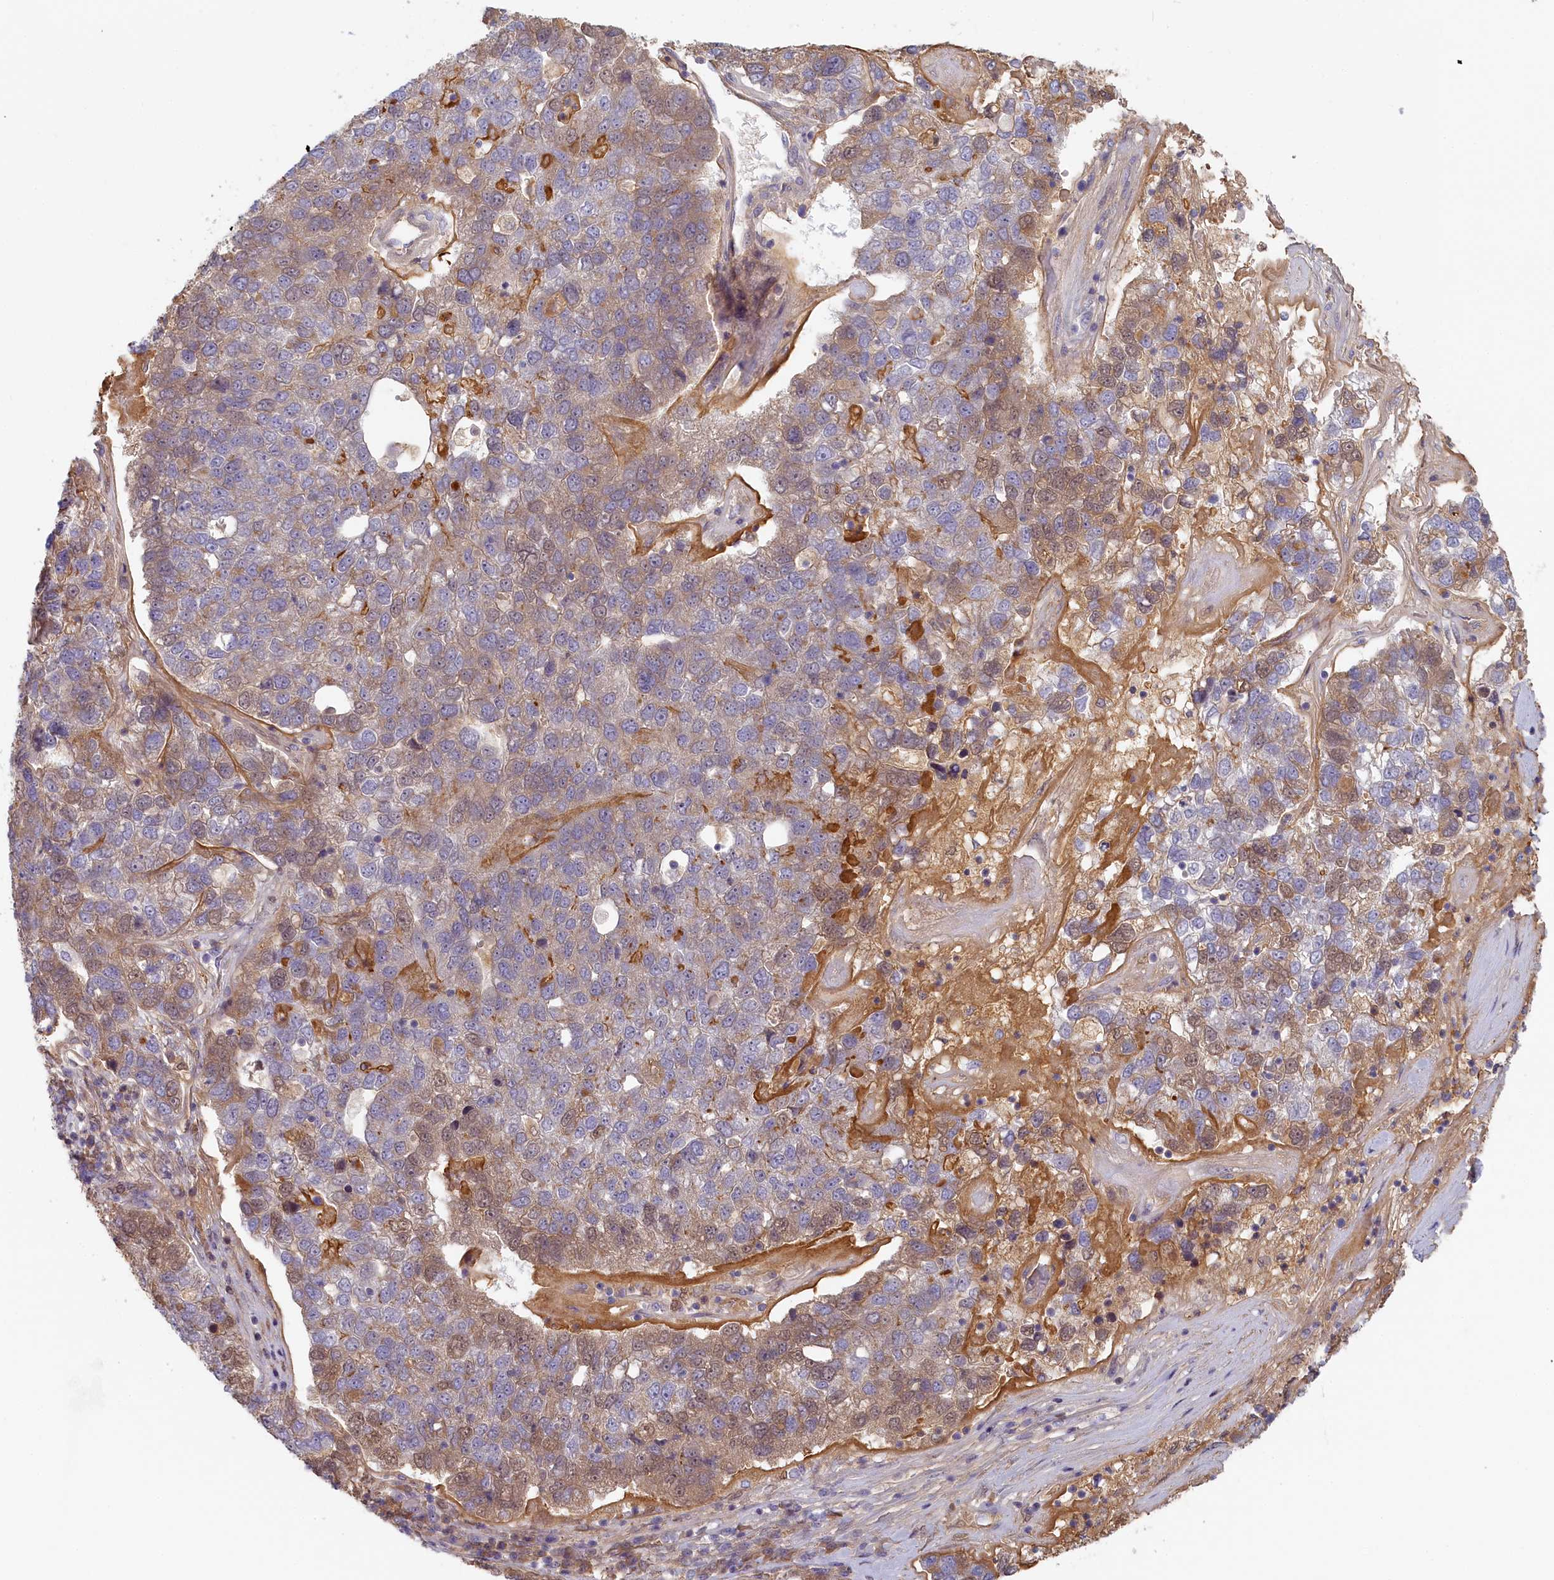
{"staining": {"intensity": "weak", "quantity": "25%-75%", "location": "cytoplasmic/membranous"}, "tissue": "pancreatic cancer", "cell_type": "Tumor cells", "image_type": "cancer", "snomed": [{"axis": "morphology", "description": "Adenocarcinoma, NOS"}, {"axis": "topography", "description": "Pancreas"}], "caption": "This is an image of immunohistochemistry (IHC) staining of pancreatic adenocarcinoma, which shows weak staining in the cytoplasmic/membranous of tumor cells.", "gene": "STX16", "patient": {"sex": "female", "age": 61}}